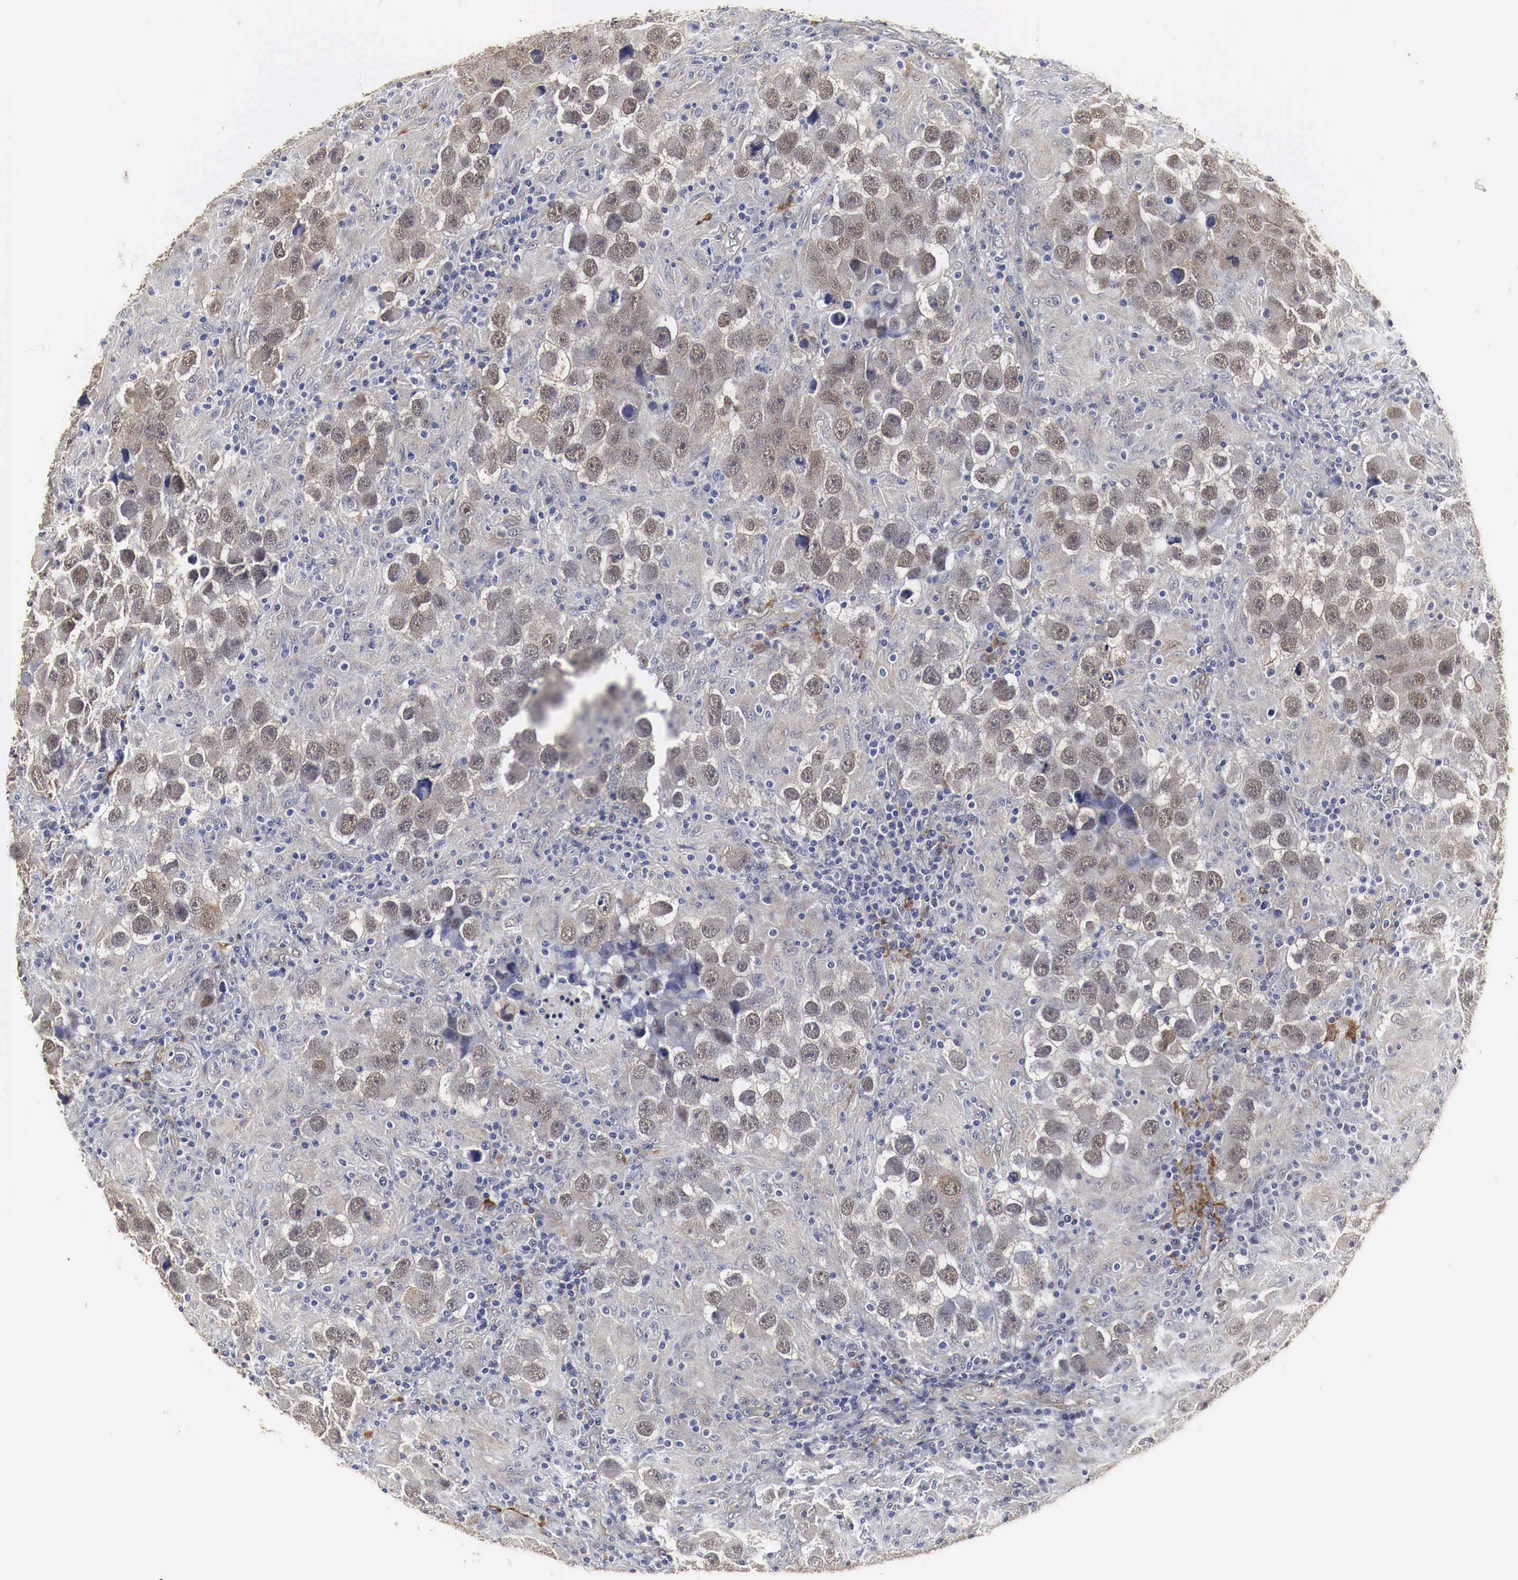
{"staining": {"intensity": "weak", "quantity": "25%-75%", "location": "cytoplasmic/membranous,nuclear"}, "tissue": "testis cancer", "cell_type": "Tumor cells", "image_type": "cancer", "snomed": [{"axis": "morphology", "description": "Carcinoma, Embryonal, NOS"}, {"axis": "topography", "description": "Testis"}], "caption": "Testis cancer (embryonal carcinoma) stained with a brown dye exhibits weak cytoplasmic/membranous and nuclear positive staining in approximately 25%-75% of tumor cells.", "gene": "SPIN1", "patient": {"sex": "male", "age": 21}}